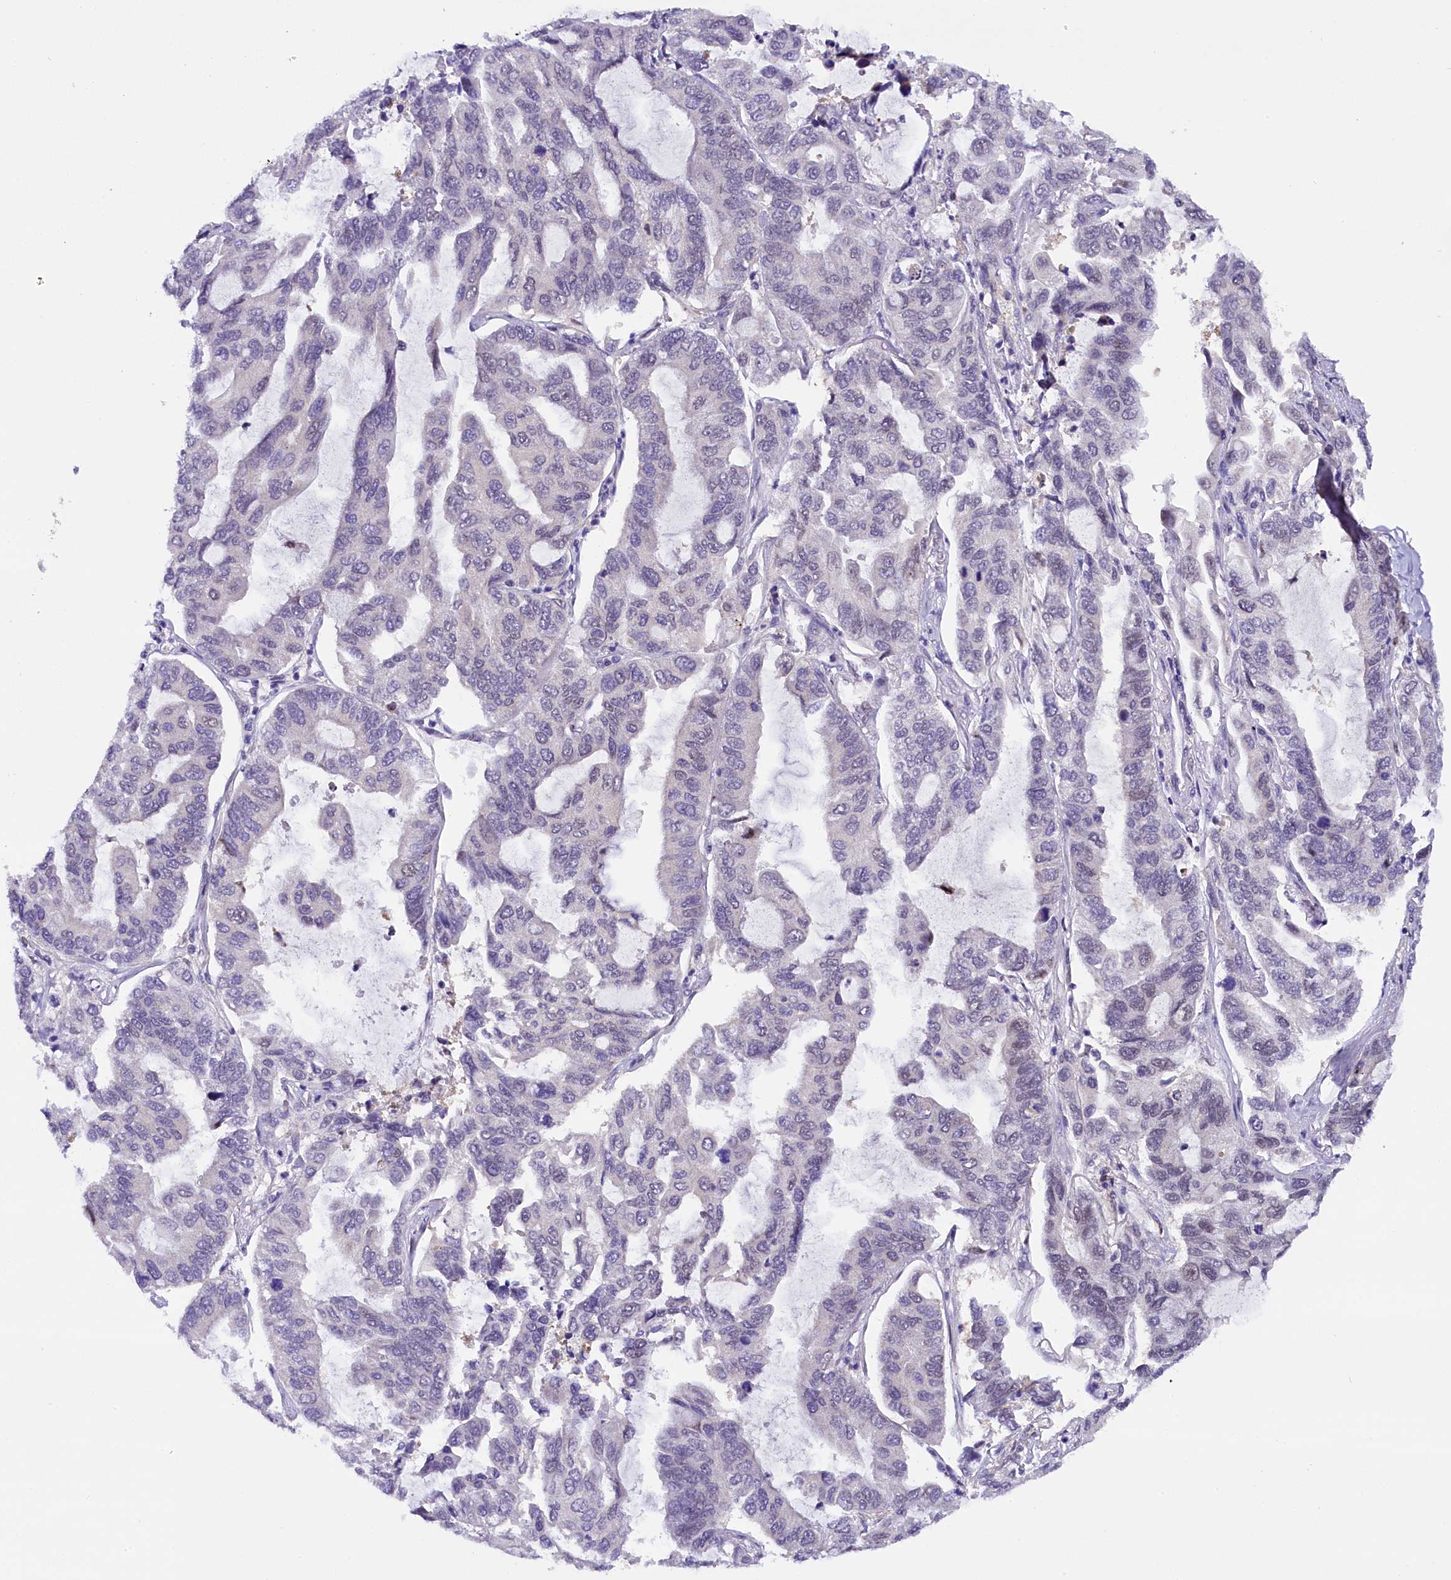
{"staining": {"intensity": "negative", "quantity": "none", "location": "none"}, "tissue": "lung cancer", "cell_type": "Tumor cells", "image_type": "cancer", "snomed": [{"axis": "morphology", "description": "Adenocarcinoma, NOS"}, {"axis": "topography", "description": "Lung"}], "caption": "High power microscopy photomicrograph of an immunohistochemistry histopathology image of lung cancer (adenocarcinoma), revealing no significant staining in tumor cells.", "gene": "IQCN", "patient": {"sex": "male", "age": 64}}